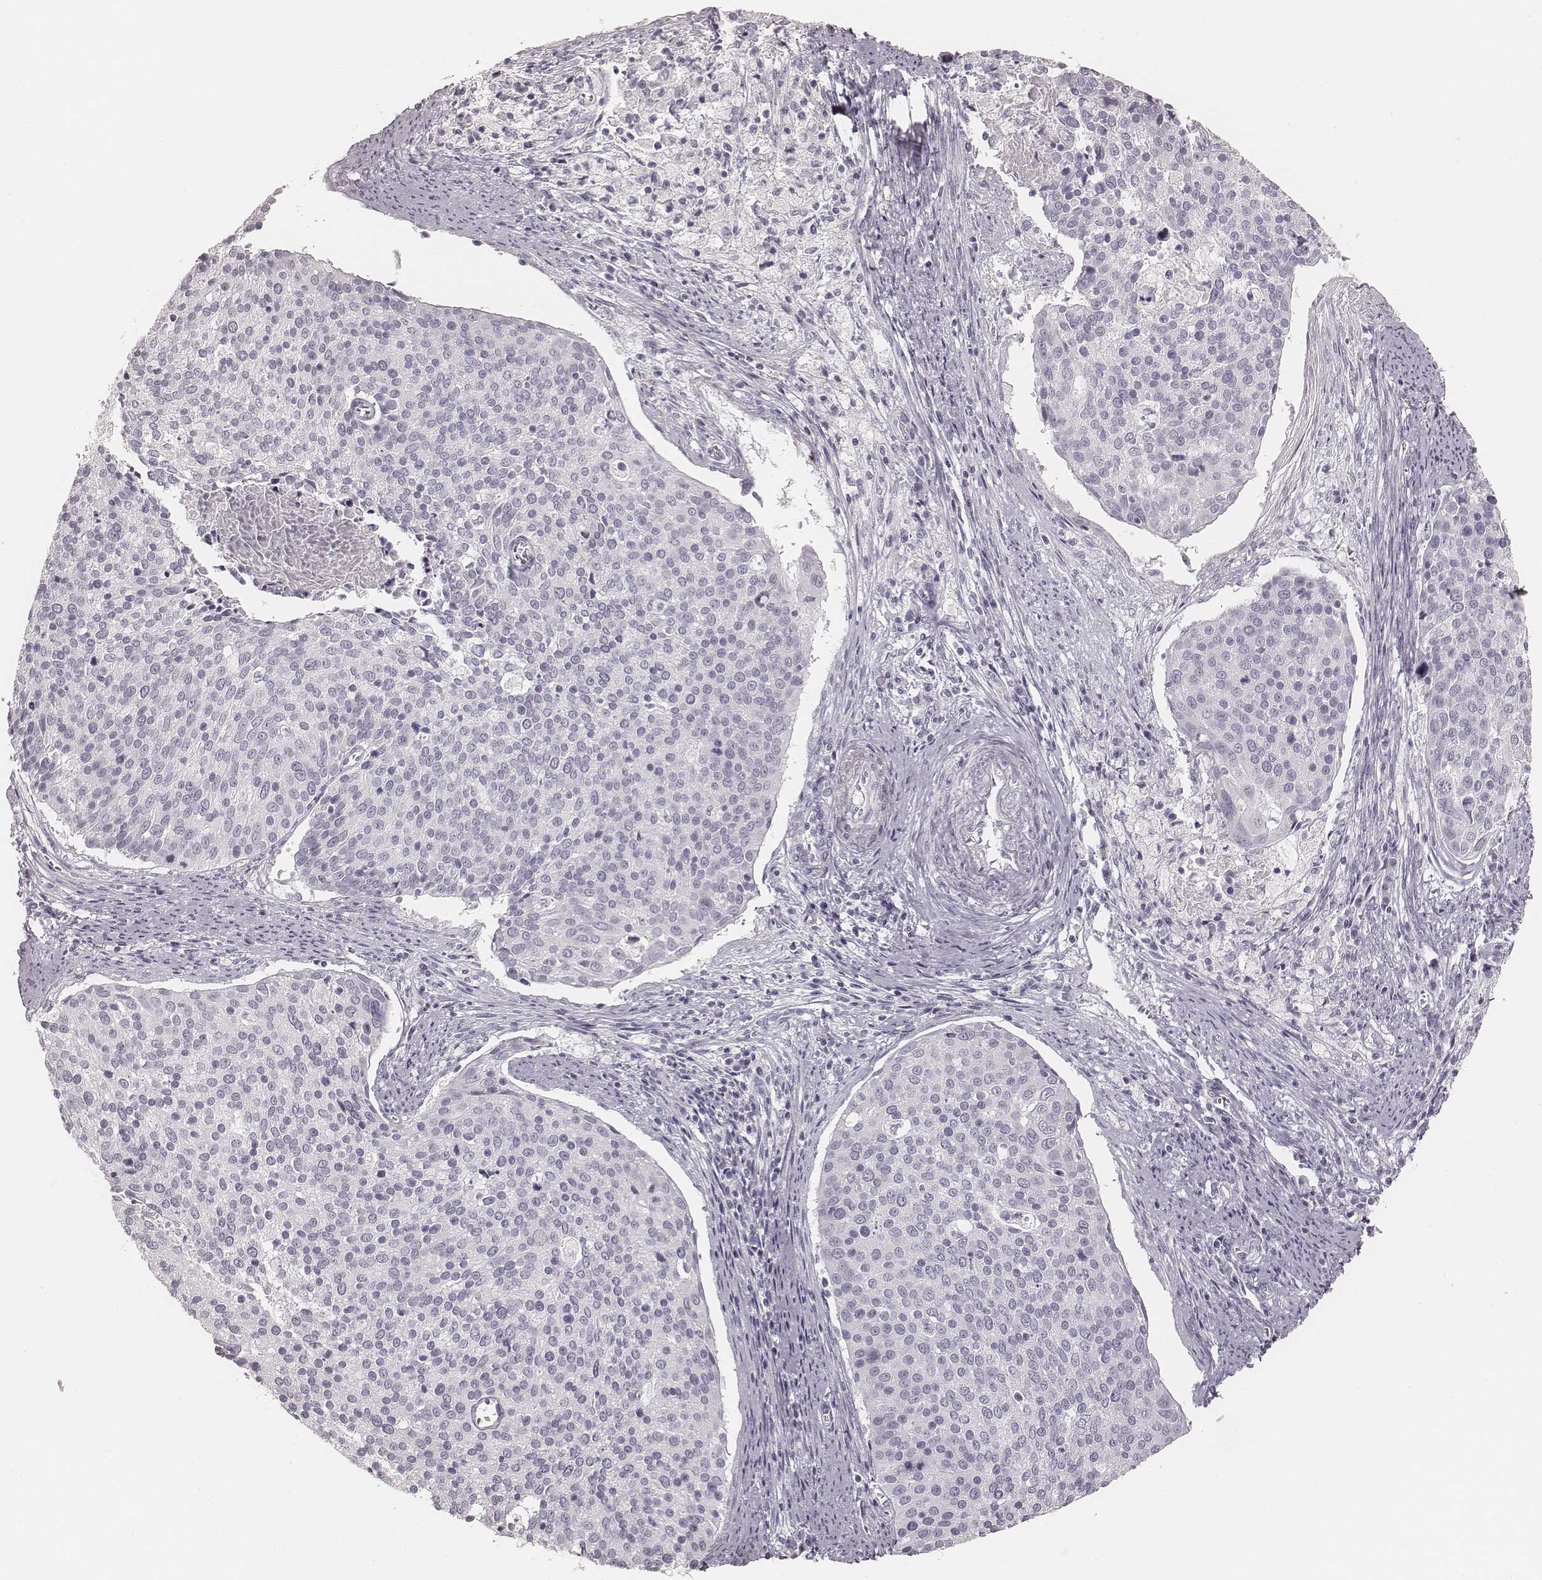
{"staining": {"intensity": "negative", "quantity": "none", "location": "none"}, "tissue": "cervical cancer", "cell_type": "Tumor cells", "image_type": "cancer", "snomed": [{"axis": "morphology", "description": "Squamous cell carcinoma, NOS"}, {"axis": "topography", "description": "Cervix"}], "caption": "Immunohistochemistry (IHC) image of neoplastic tissue: squamous cell carcinoma (cervical) stained with DAB reveals no significant protein expression in tumor cells. Nuclei are stained in blue.", "gene": "HNF4G", "patient": {"sex": "female", "age": 39}}